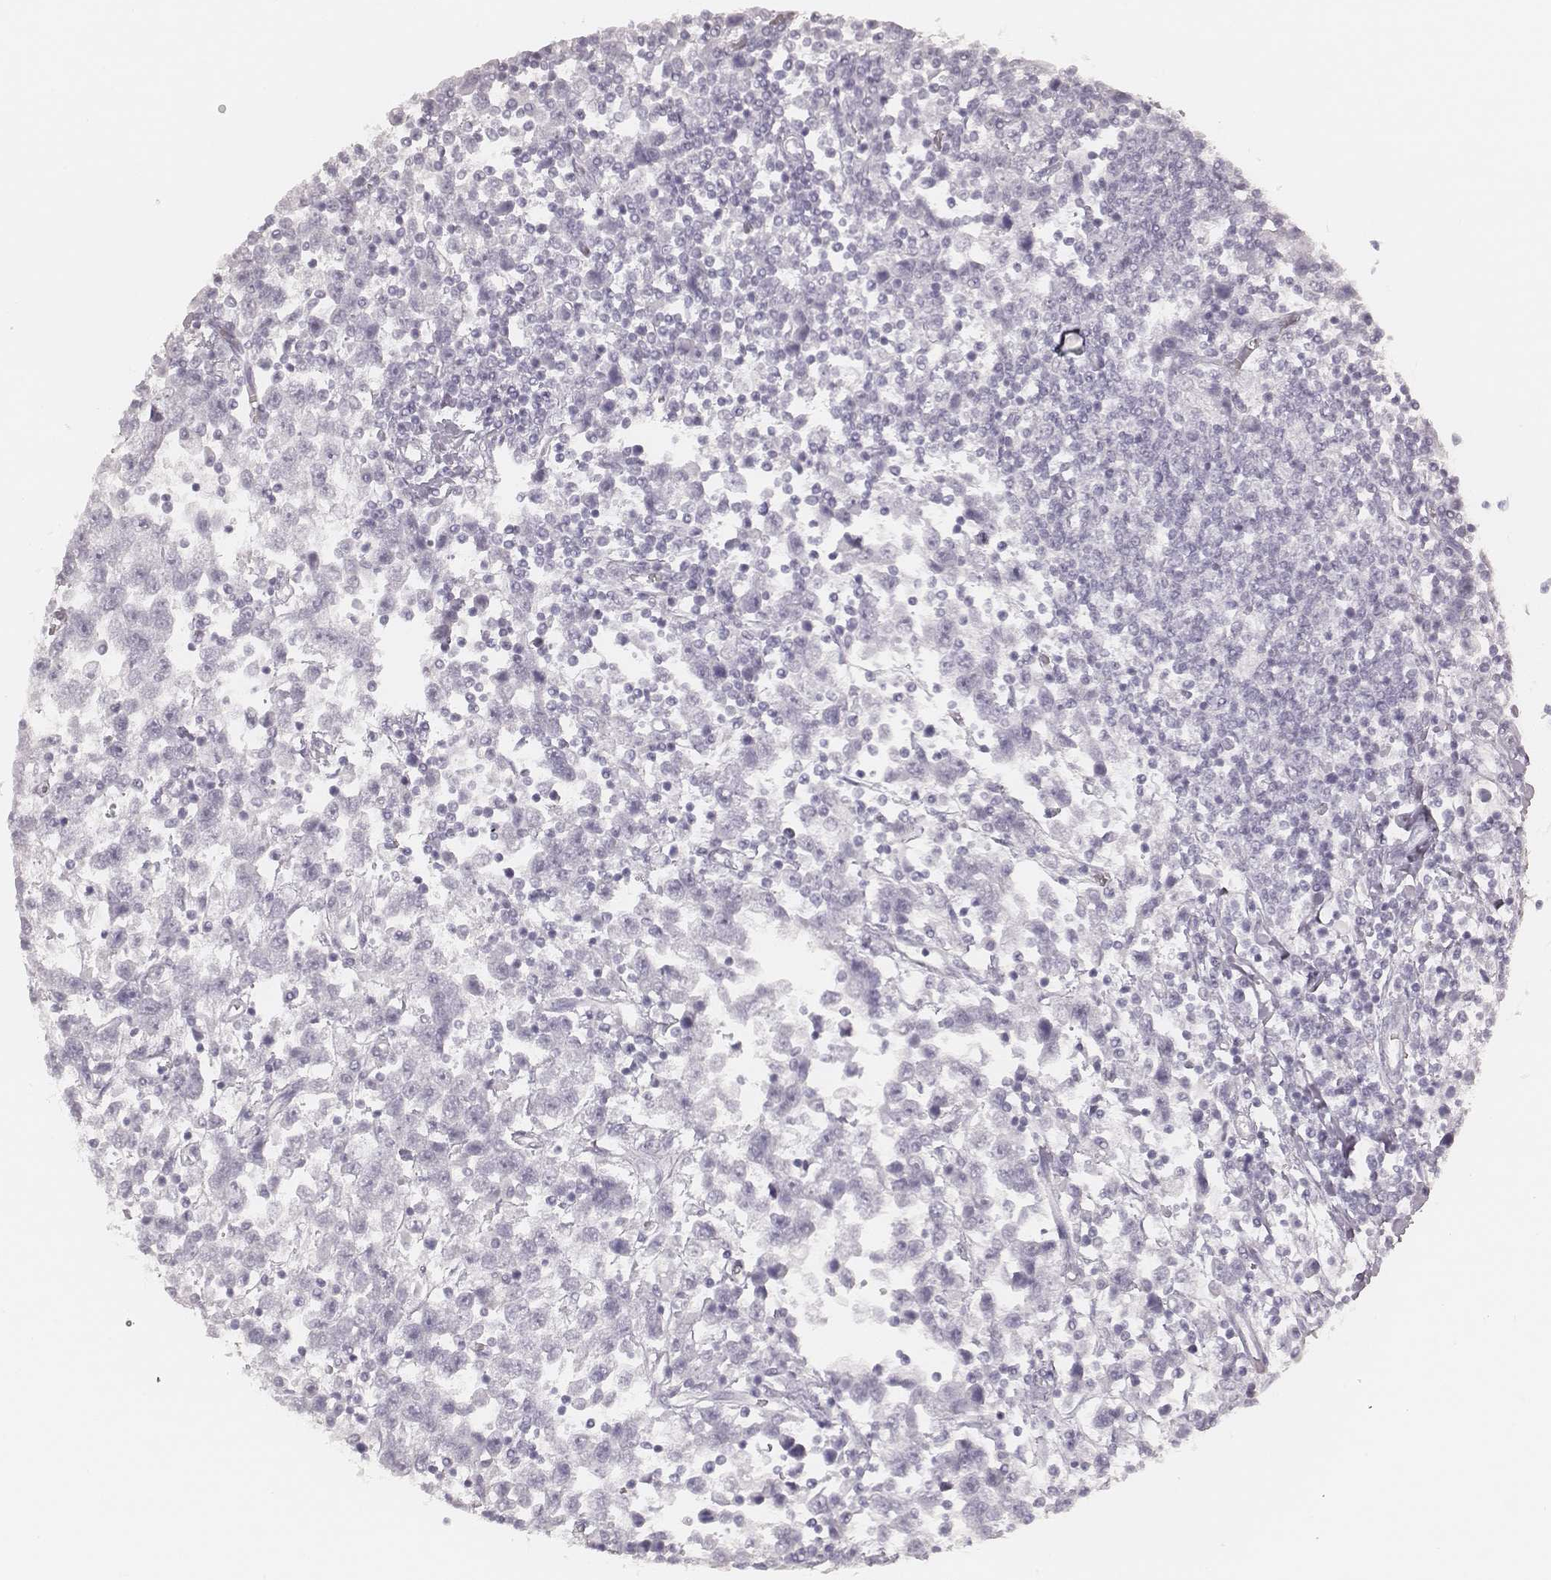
{"staining": {"intensity": "negative", "quantity": "none", "location": "none"}, "tissue": "testis cancer", "cell_type": "Tumor cells", "image_type": "cancer", "snomed": [{"axis": "morphology", "description": "Seminoma, NOS"}, {"axis": "topography", "description": "Testis"}], "caption": "This is an IHC micrograph of human seminoma (testis). There is no positivity in tumor cells.", "gene": "KRT82", "patient": {"sex": "male", "age": 34}}